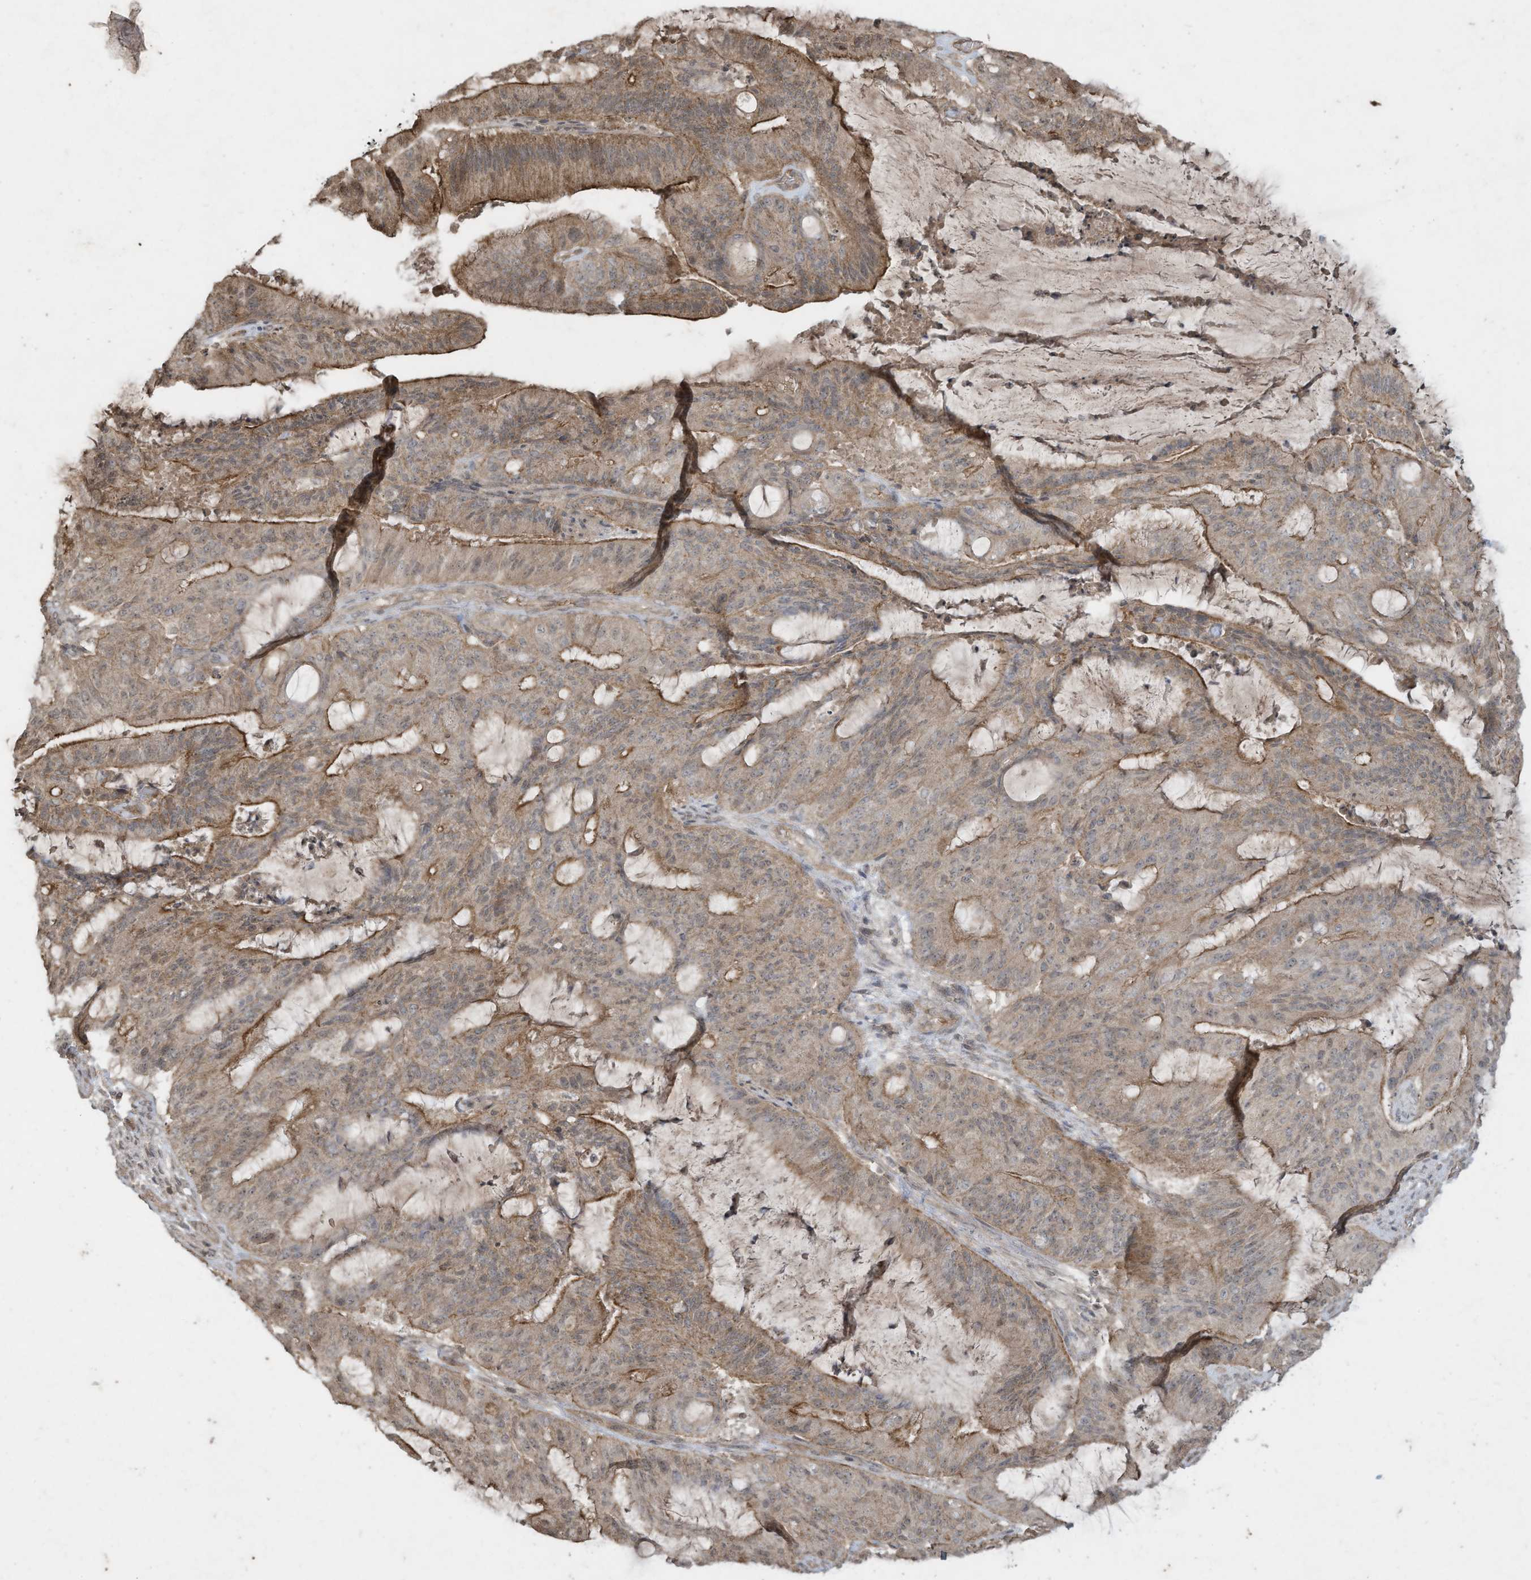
{"staining": {"intensity": "moderate", "quantity": ">75%", "location": "cytoplasmic/membranous"}, "tissue": "liver cancer", "cell_type": "Tumor cells", "image_type": "cancer", "snomed": [{"axis": "morphology", "description": "Normal tissue, NOS"}, {"axis": "morphology", "description": "Cholangiocarcinoma"}, {"axis": "topography", "description": "Liver"}, {"axis": "topography", "description": "Peripheral nerve tissue"}], "caption": "Liver cholangiocarcinoma stained with a protein marker reveals moderate staining in tumor cells.", "gene": "MATN2", "patient": {"sex": "female", "age": 73}}